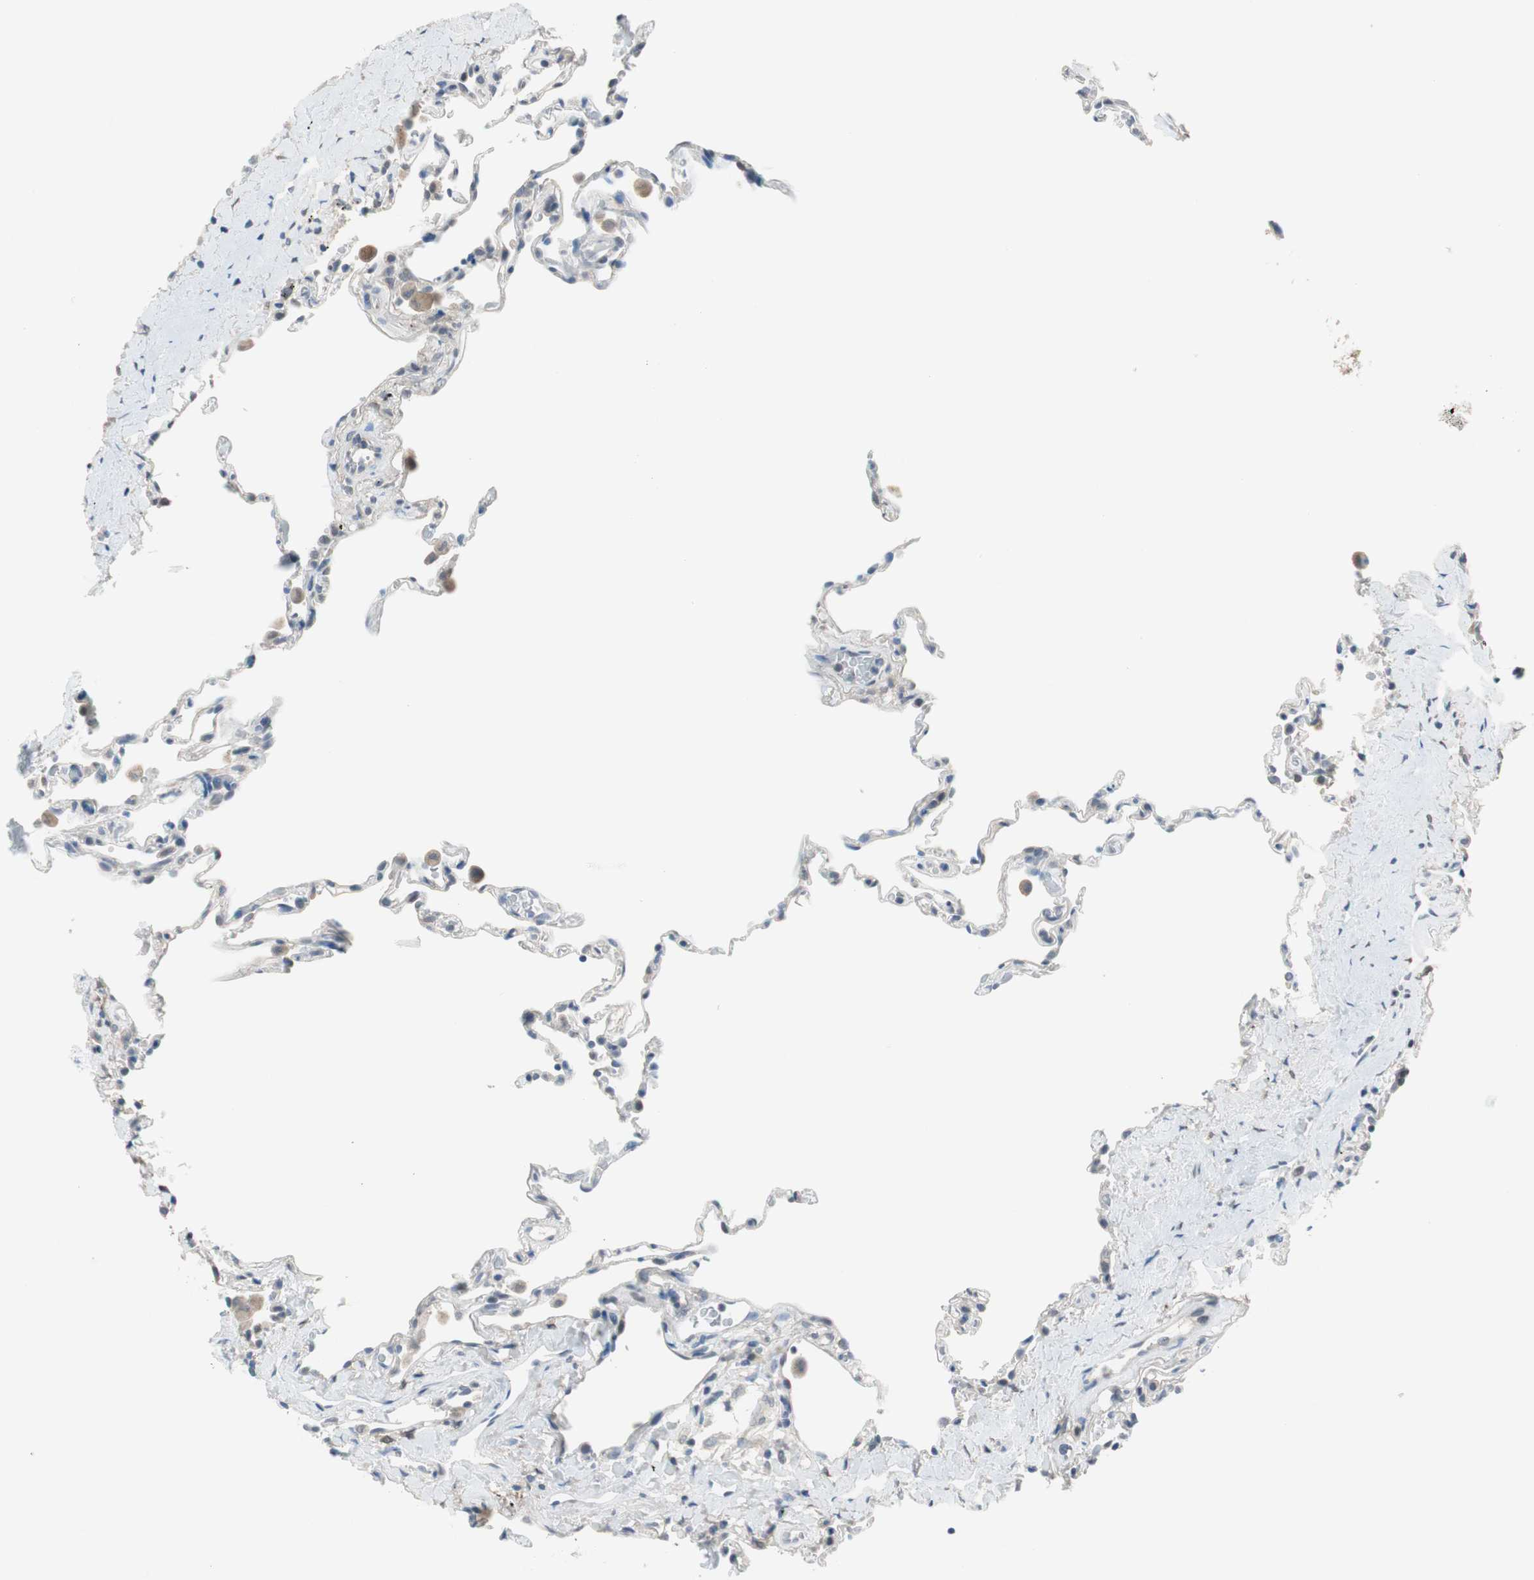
{"staining": {"intensity": "negative", "quantity": "none", "location": "none"}, "tissue": "lung", "cell_type": "Alveolar cells", "image_type": "normal", "snomed": [{"axis": "morphology", "description": "Normal tissue, NOS"}, {"axis": "topography", "description": "Lung"}], "caption": "Lung was stained to show a protein in brown. There is no significant staining in alveolar cells. Brightfield microscopy of immunohistochemistry (IHC) stained with DAB (brown) and hematoxylin (blue), captured at high magnification.", "gene": "GRHL1", "patient": {"sex": "male", "age": 59}}